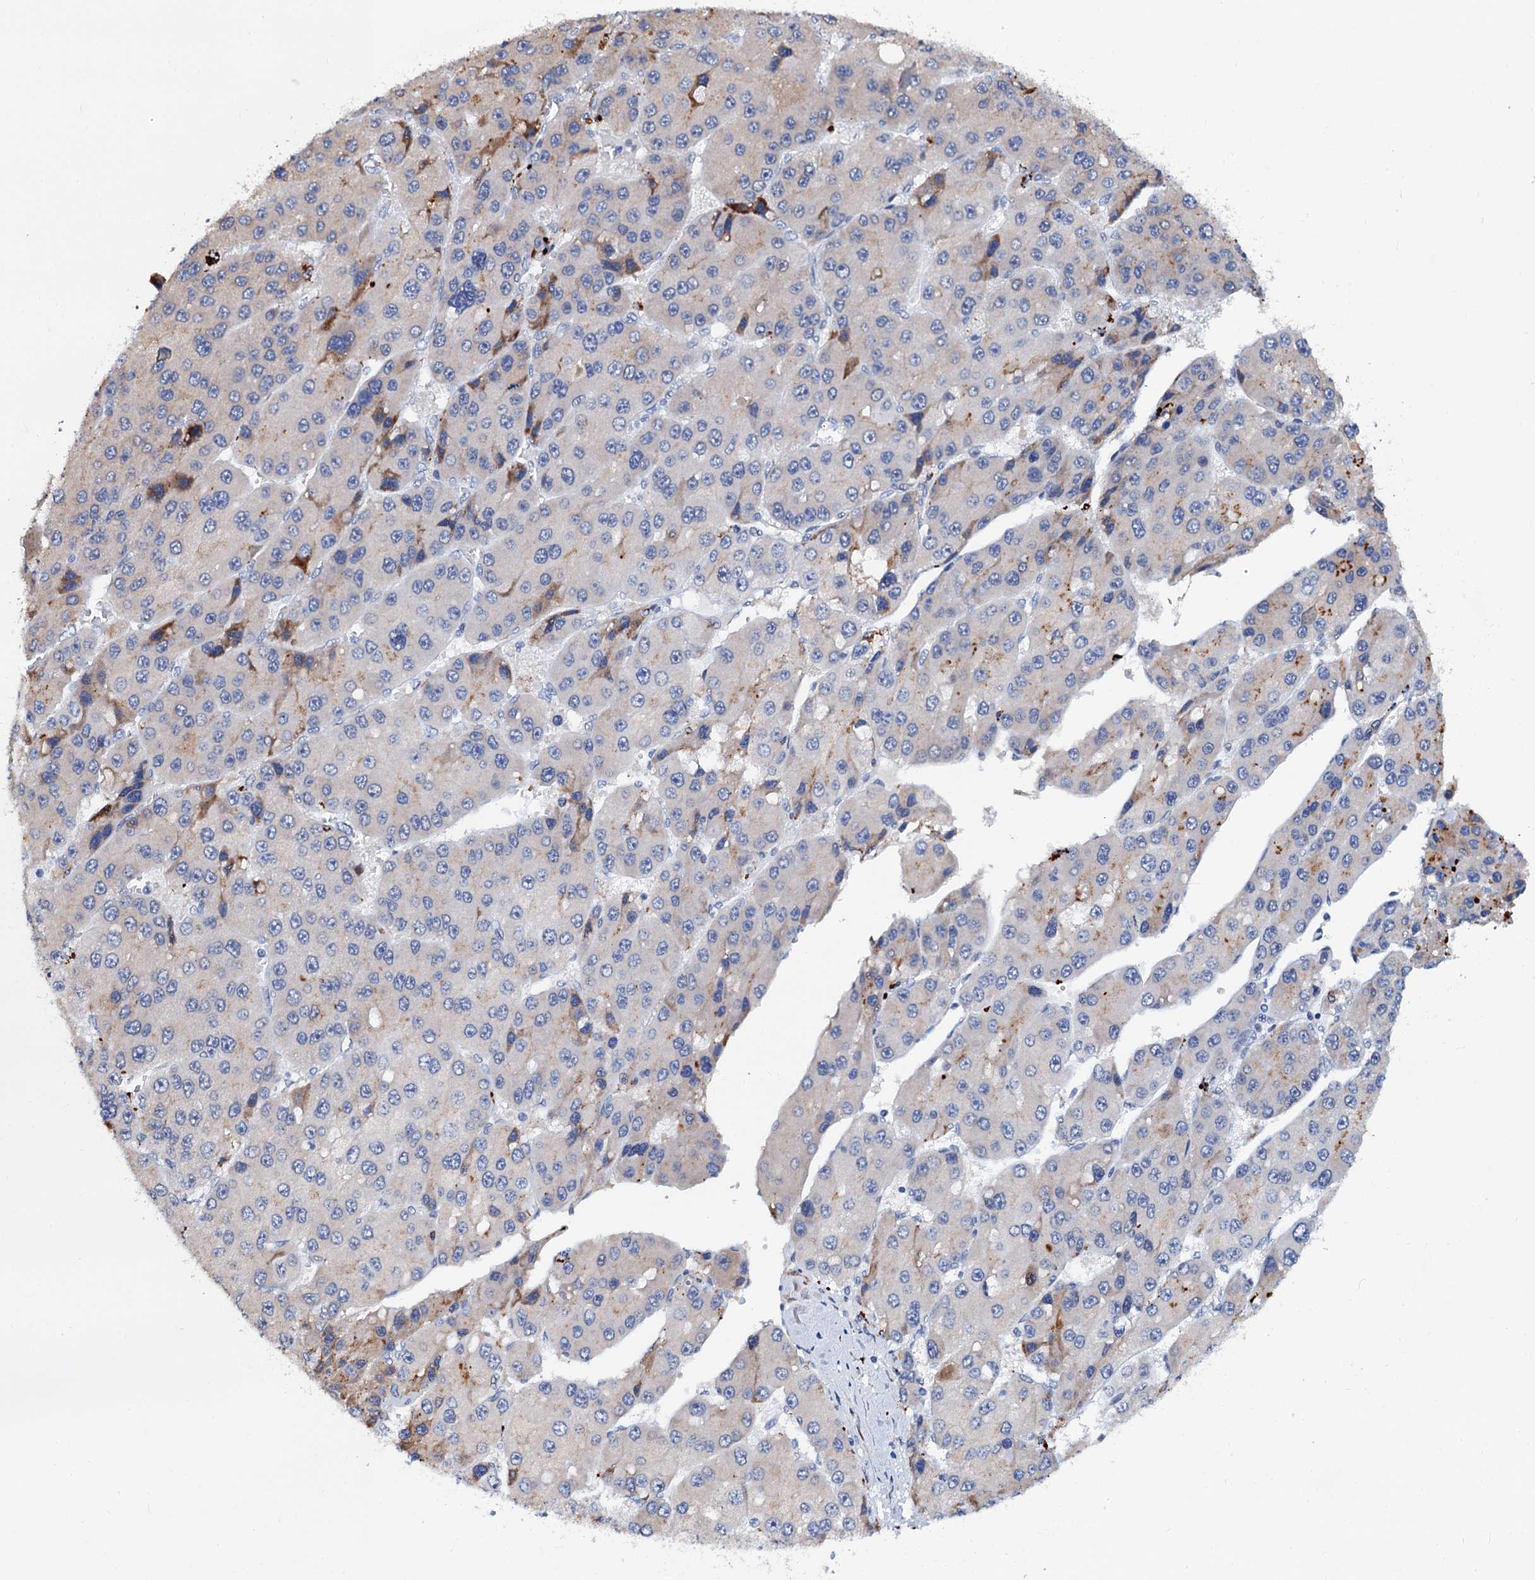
{"staining": {"intensity": "negative", "quantity": "none", "location": "none"}, "tissue": "liver cancer", "cell_type": "Tumor cells", "image_type": "cancer", "snomed": [{"axis": "morphology", "description": "Carcinoma, Hepatocellular, NOS"}, {"axis": "topography", "description": "Liver"}], "caption": "DAB immunohistochemical staining of human hepatocellular carcinoma (liver) exhibits no significant staining in tumor cells. (DAB IHC visualized using brightfield microscopy, high magnification).", "gene": "SLC7A10", "patient": {"sex": "female", "age": 73}}